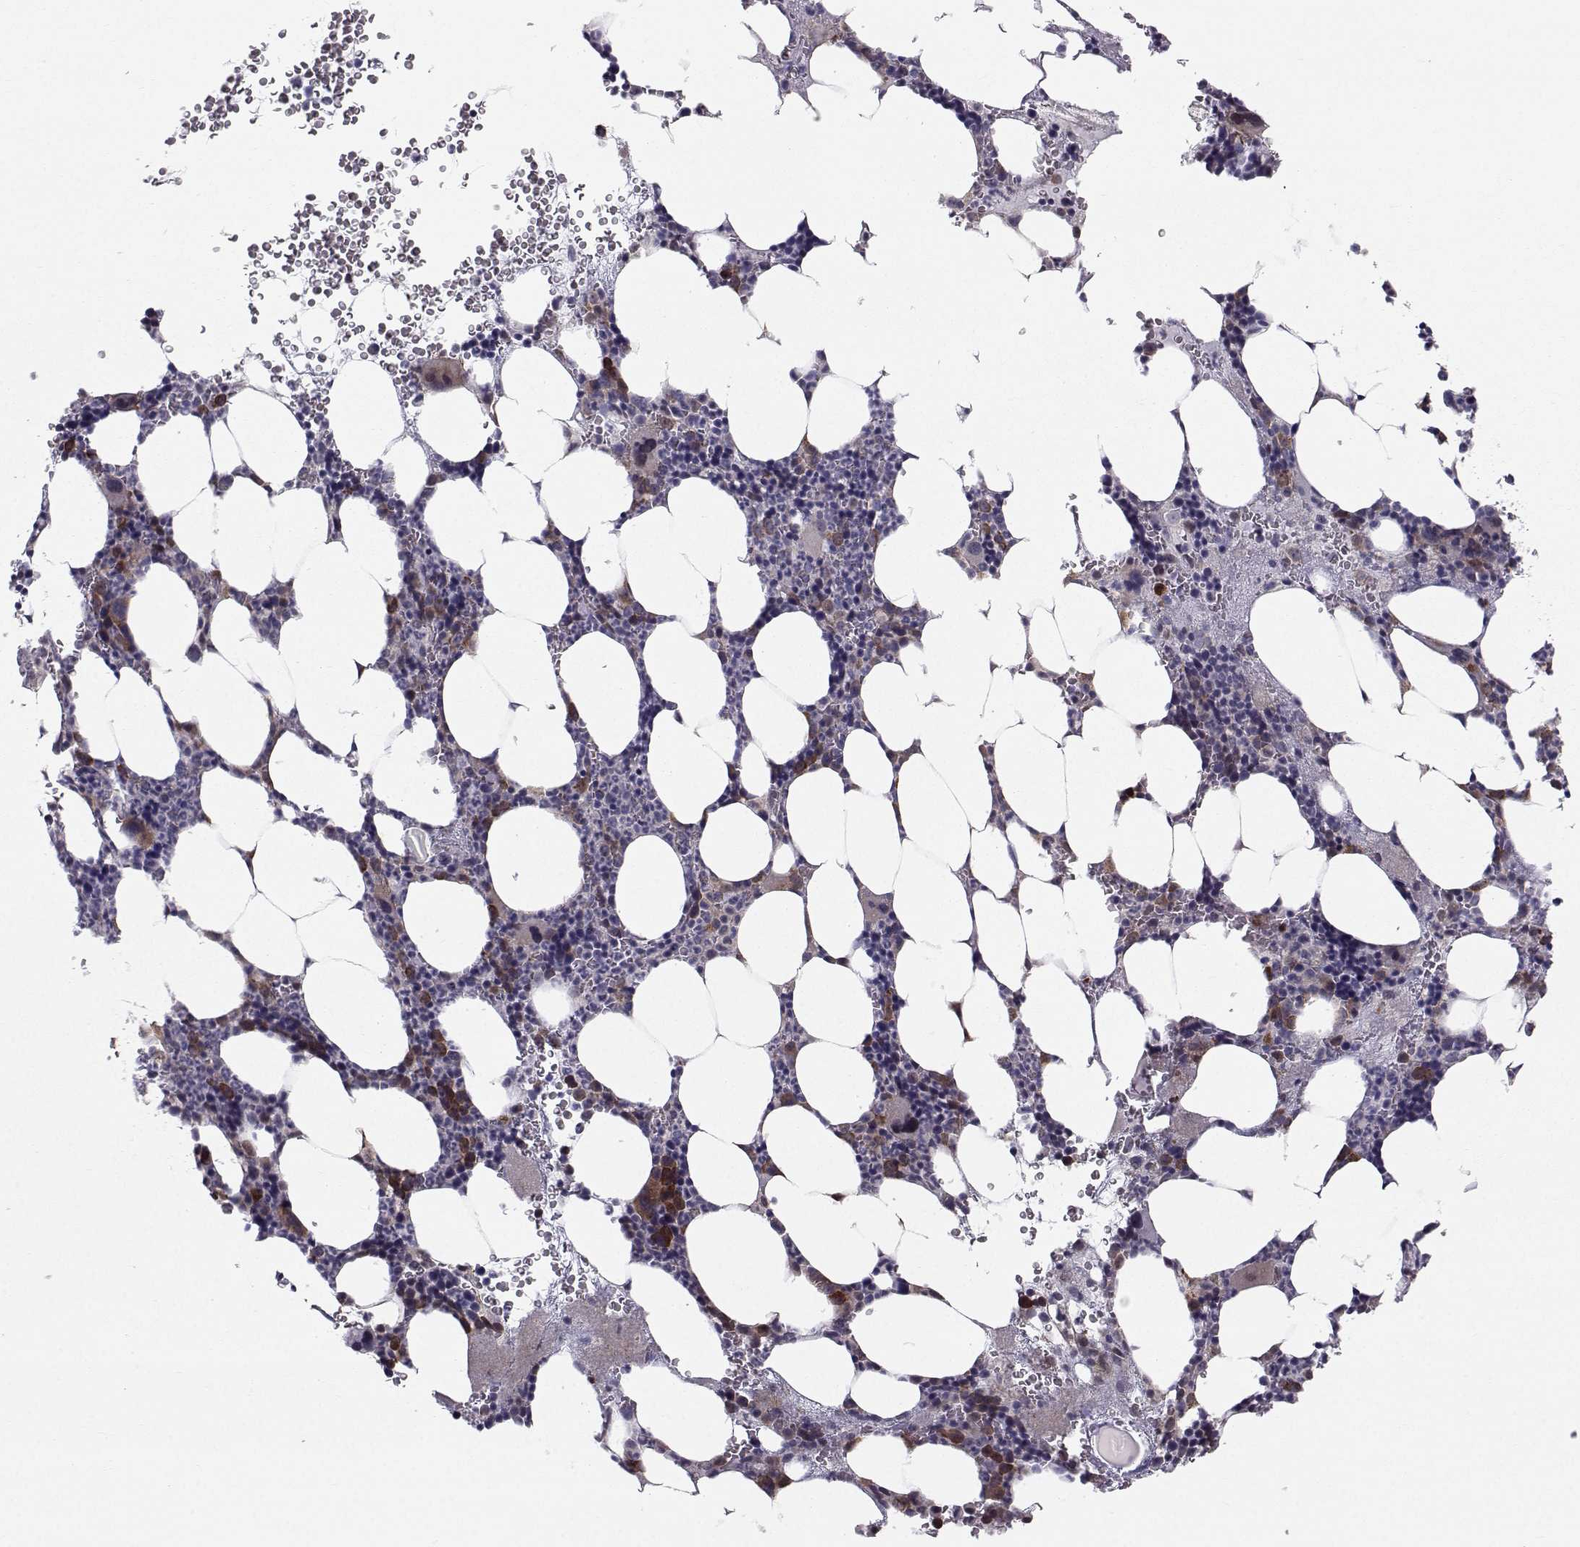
{"staining": {"intensity": "moderate", "quantity": "<25%", "location": "cytoplasmic/membranous"}, "tissue": "bone marrow", "cell_type": "Hematopoietic cells", "image_type": "normal", "snomed": [{"axis": "morphology", "description": "Normal tissue, NOS"}, {"axis": "topography", "description": "Bone marrow"}], "caption": "Hematopoietic cells reveal low levels of moderate cytoplasmic/membranous positivity in approximately <25% of cells in benign bone marrow. The protein is shown in brown color, while the nuclei are stained blue.", "gene": "HSP90AB1", "patient": {"sex": "male", "age": 44}}